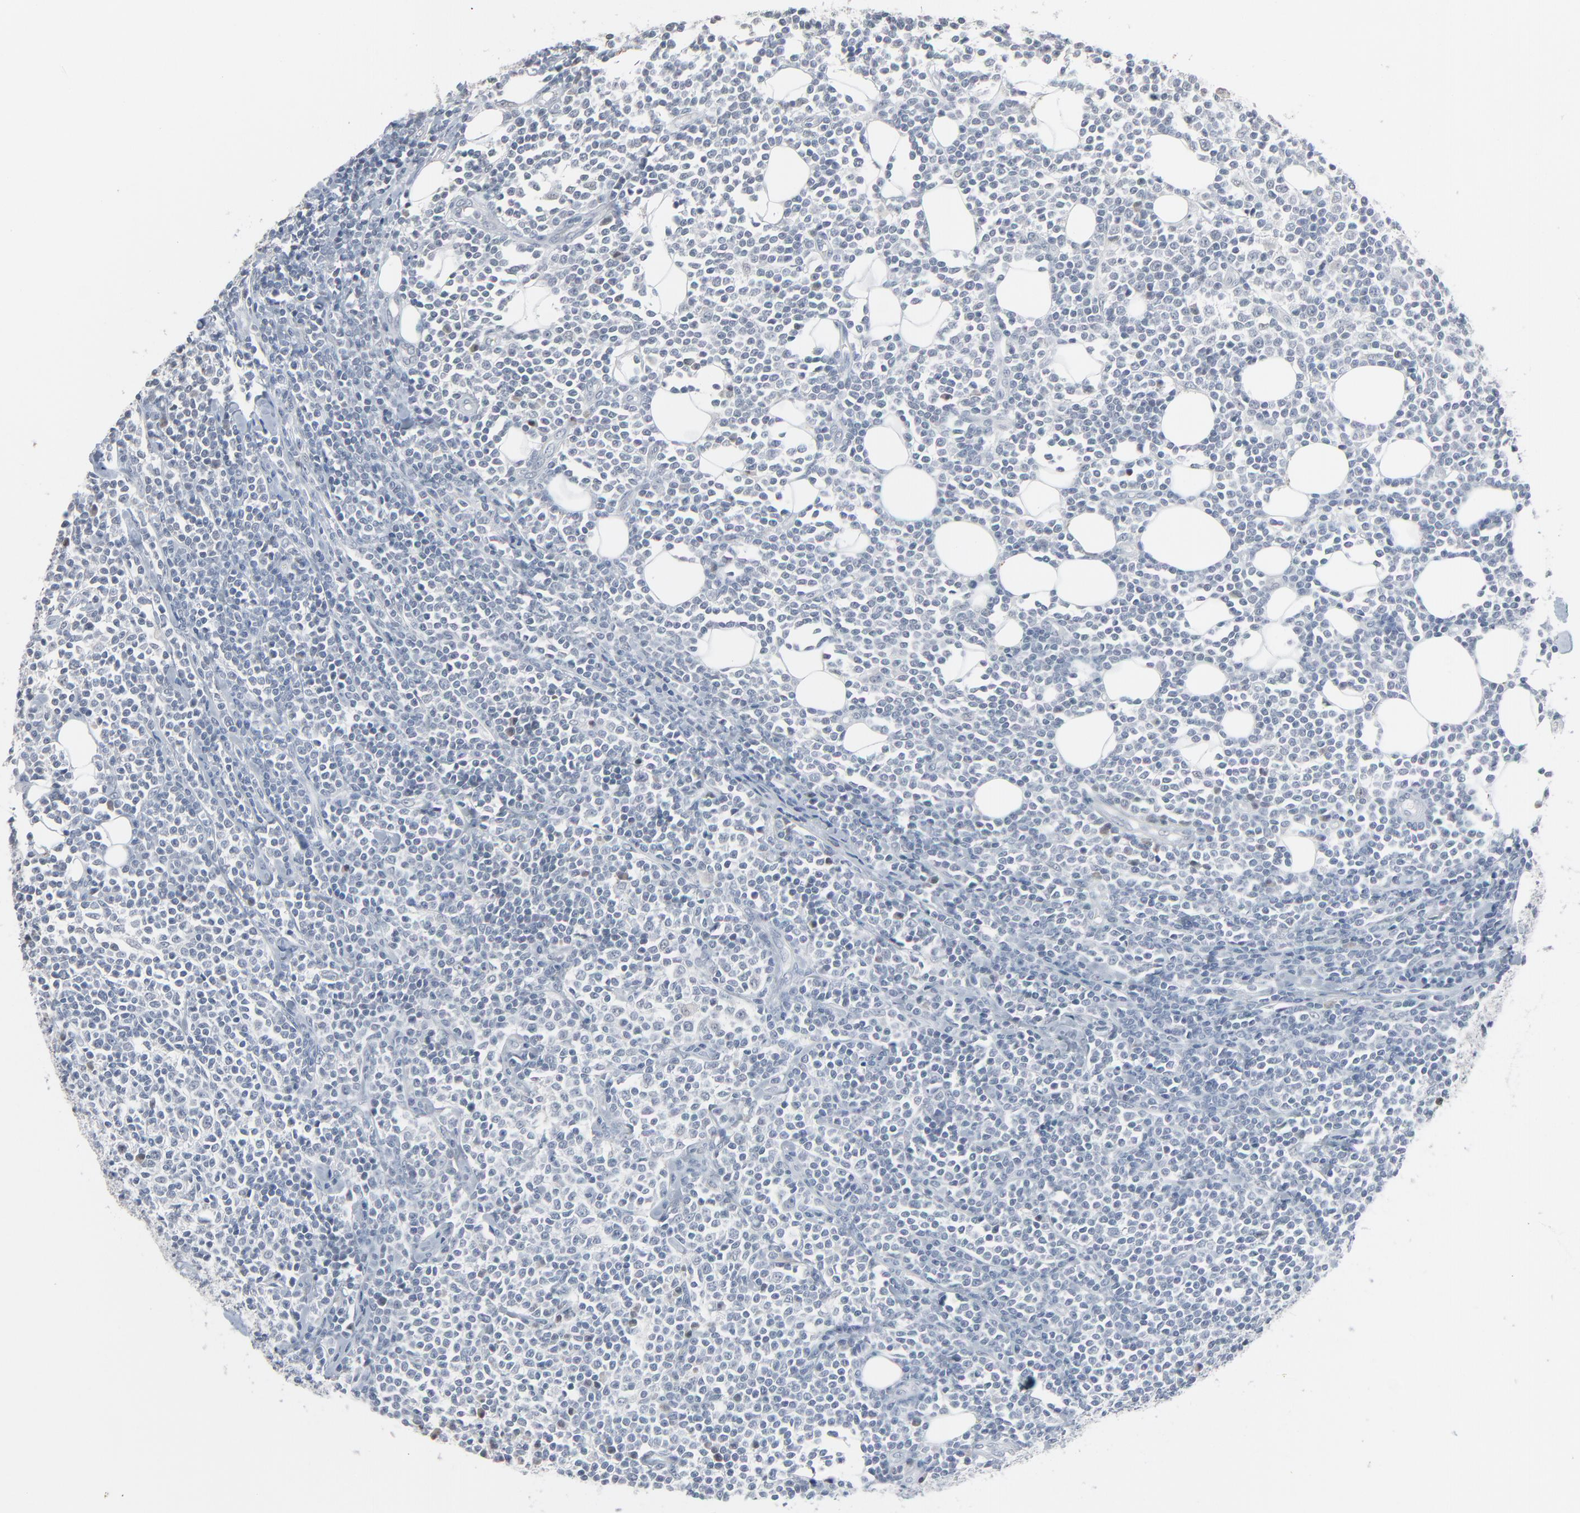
{"staining": {"intensity": "weak", "quantity": "<25%", "location": "cytoplasmic/membranous,nuclear"}, "tissue": "lymphoma", "cell_type": "Tumor cells", "image_type": "cancer", "snomed": [{"axis": "morphology", "description": "Malignant lymphoma, non-Hodgkin's type, Low grade"}, {"axis": "topography", "description": "Soft tissue"}], "caption": "Malignant lymphoma, non-Hodgkin's type (low-grade) was stained to show a protein in brown. There is no significant staining in tumor cells.", "gene": "SAGE1", "patient": {"sex": "male", "age": 92}}